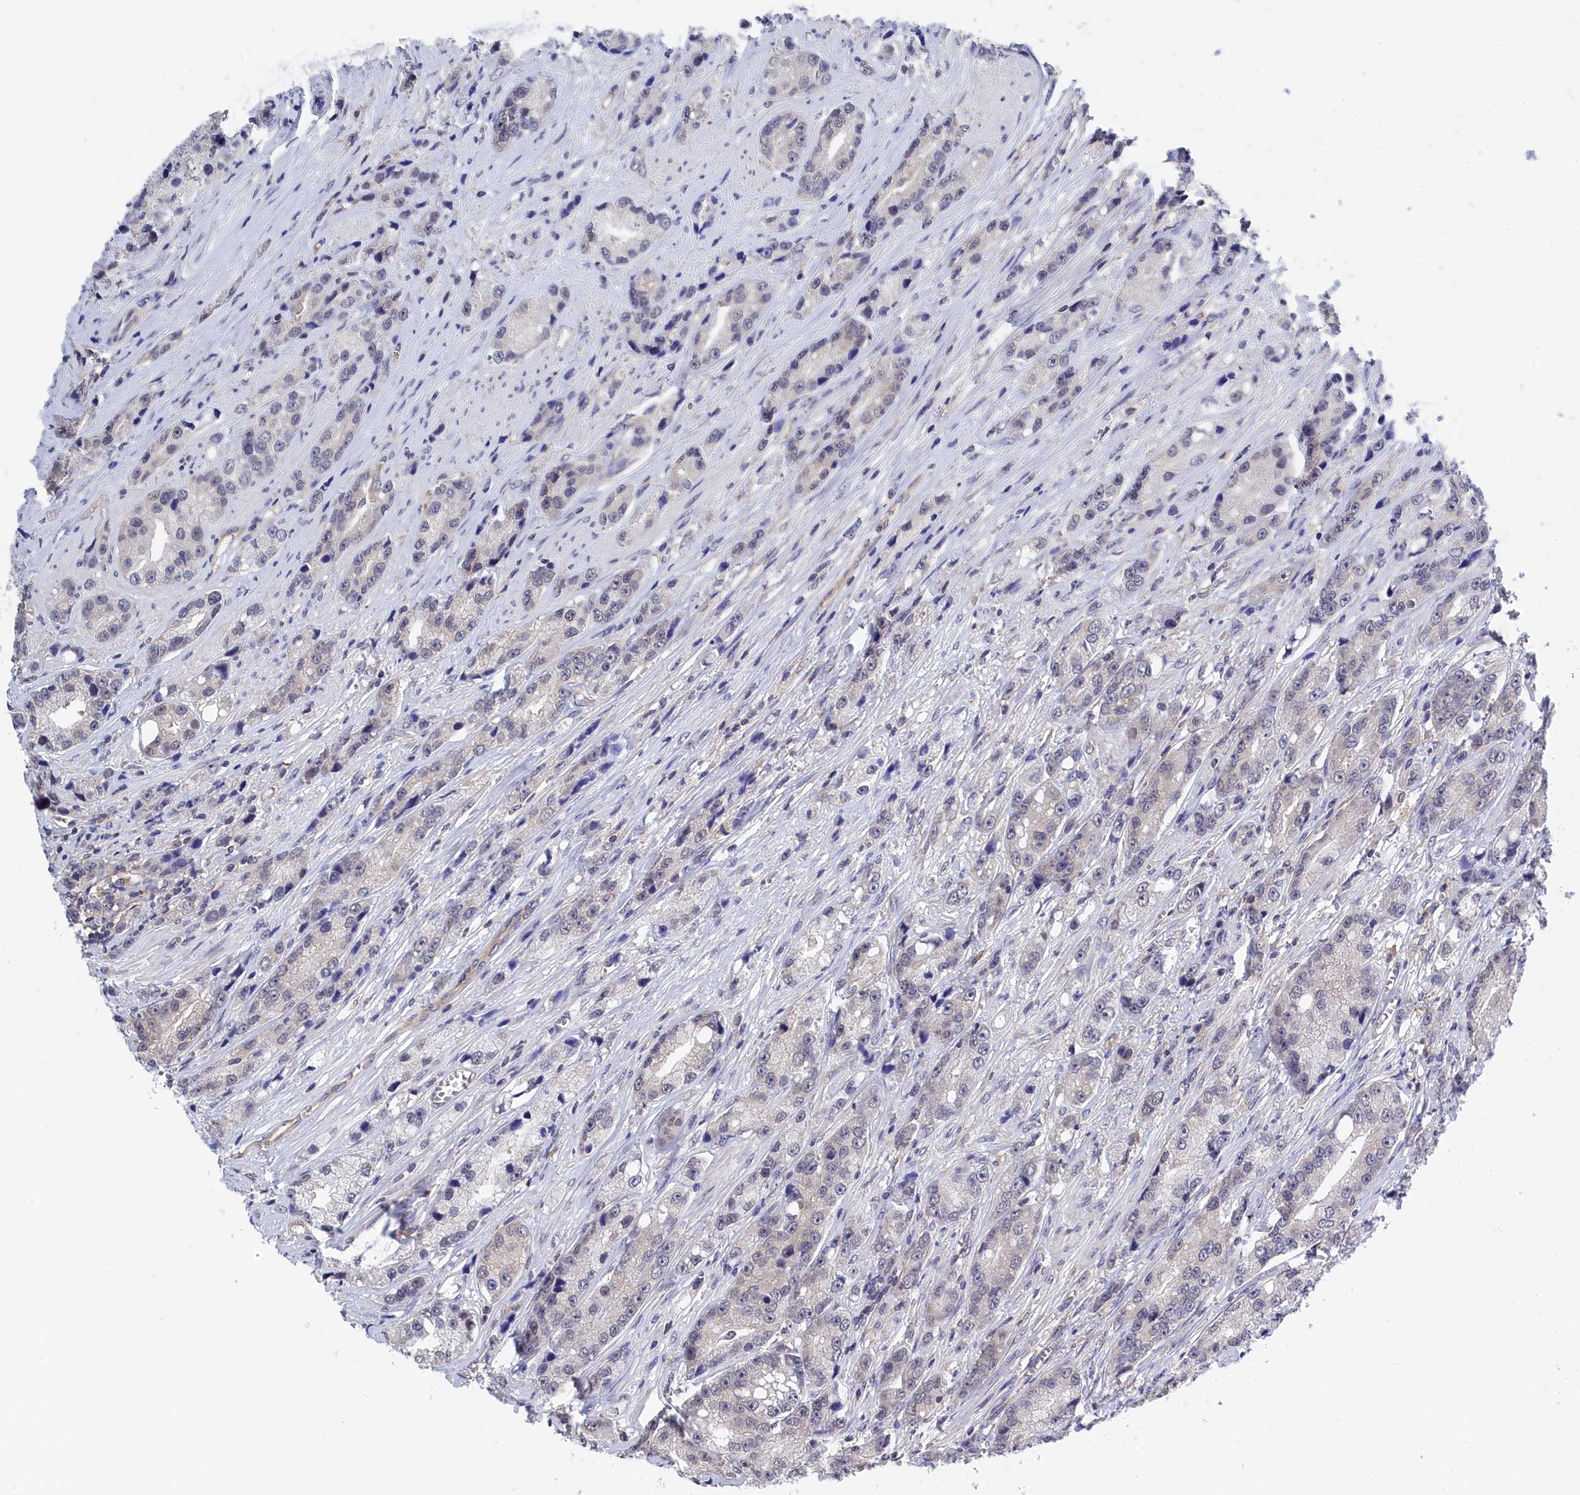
{"staining": {"intensity": "negative", "quantity": "none", "location": "none"}, "tissue": "prostate cancer", "cell_type": "Tumor cells", "image_type": "cancer", "snomed": [{"axis": "morphology", "description": "Adenocarcinoma, High grade"}, {"axis": "topography", "description": "Prostate"}], "caption": "Immunohistochemistry photomicrograph of neoplastic tissue: human prostate cancer stained with DAB demonstrates no significant protein expression in tumor cells.", "gene": "PGP", "patient": {"sex": "male", "age": 74}}